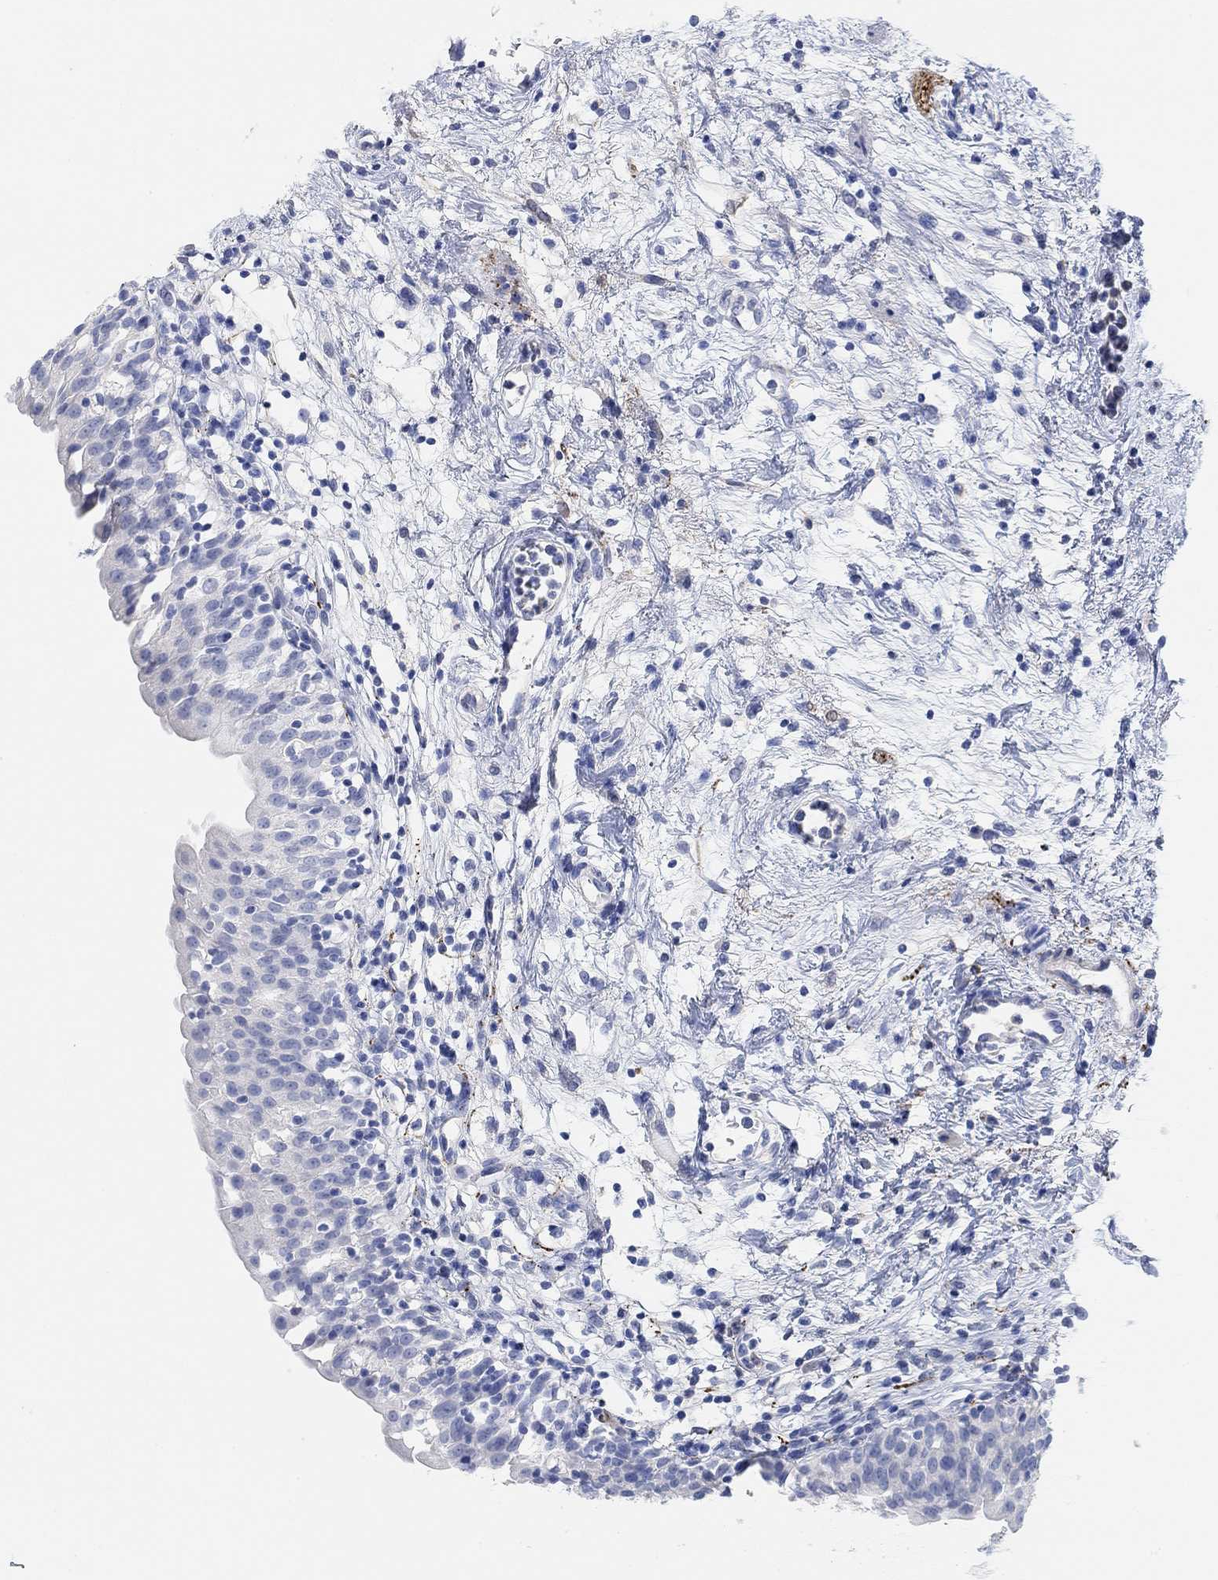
{"staining": {"intensity": "negative", "quantity": "none", "location": "none"}, "tissue": "urinary bladder", "cell_type": "Urothelial cells", "image_type": "normal", "snomed": [{"axis": "morphology", "description": "Normal tissue, NOS"}, {"axis": "topography", "description": "Urinary bladder"}], "caption": "The histopathology image displays no staining of urothelial cells in unremarkable urinary bladder.", "gene": "VAT1L", "patient": {"sex": "male", "age": 76}}